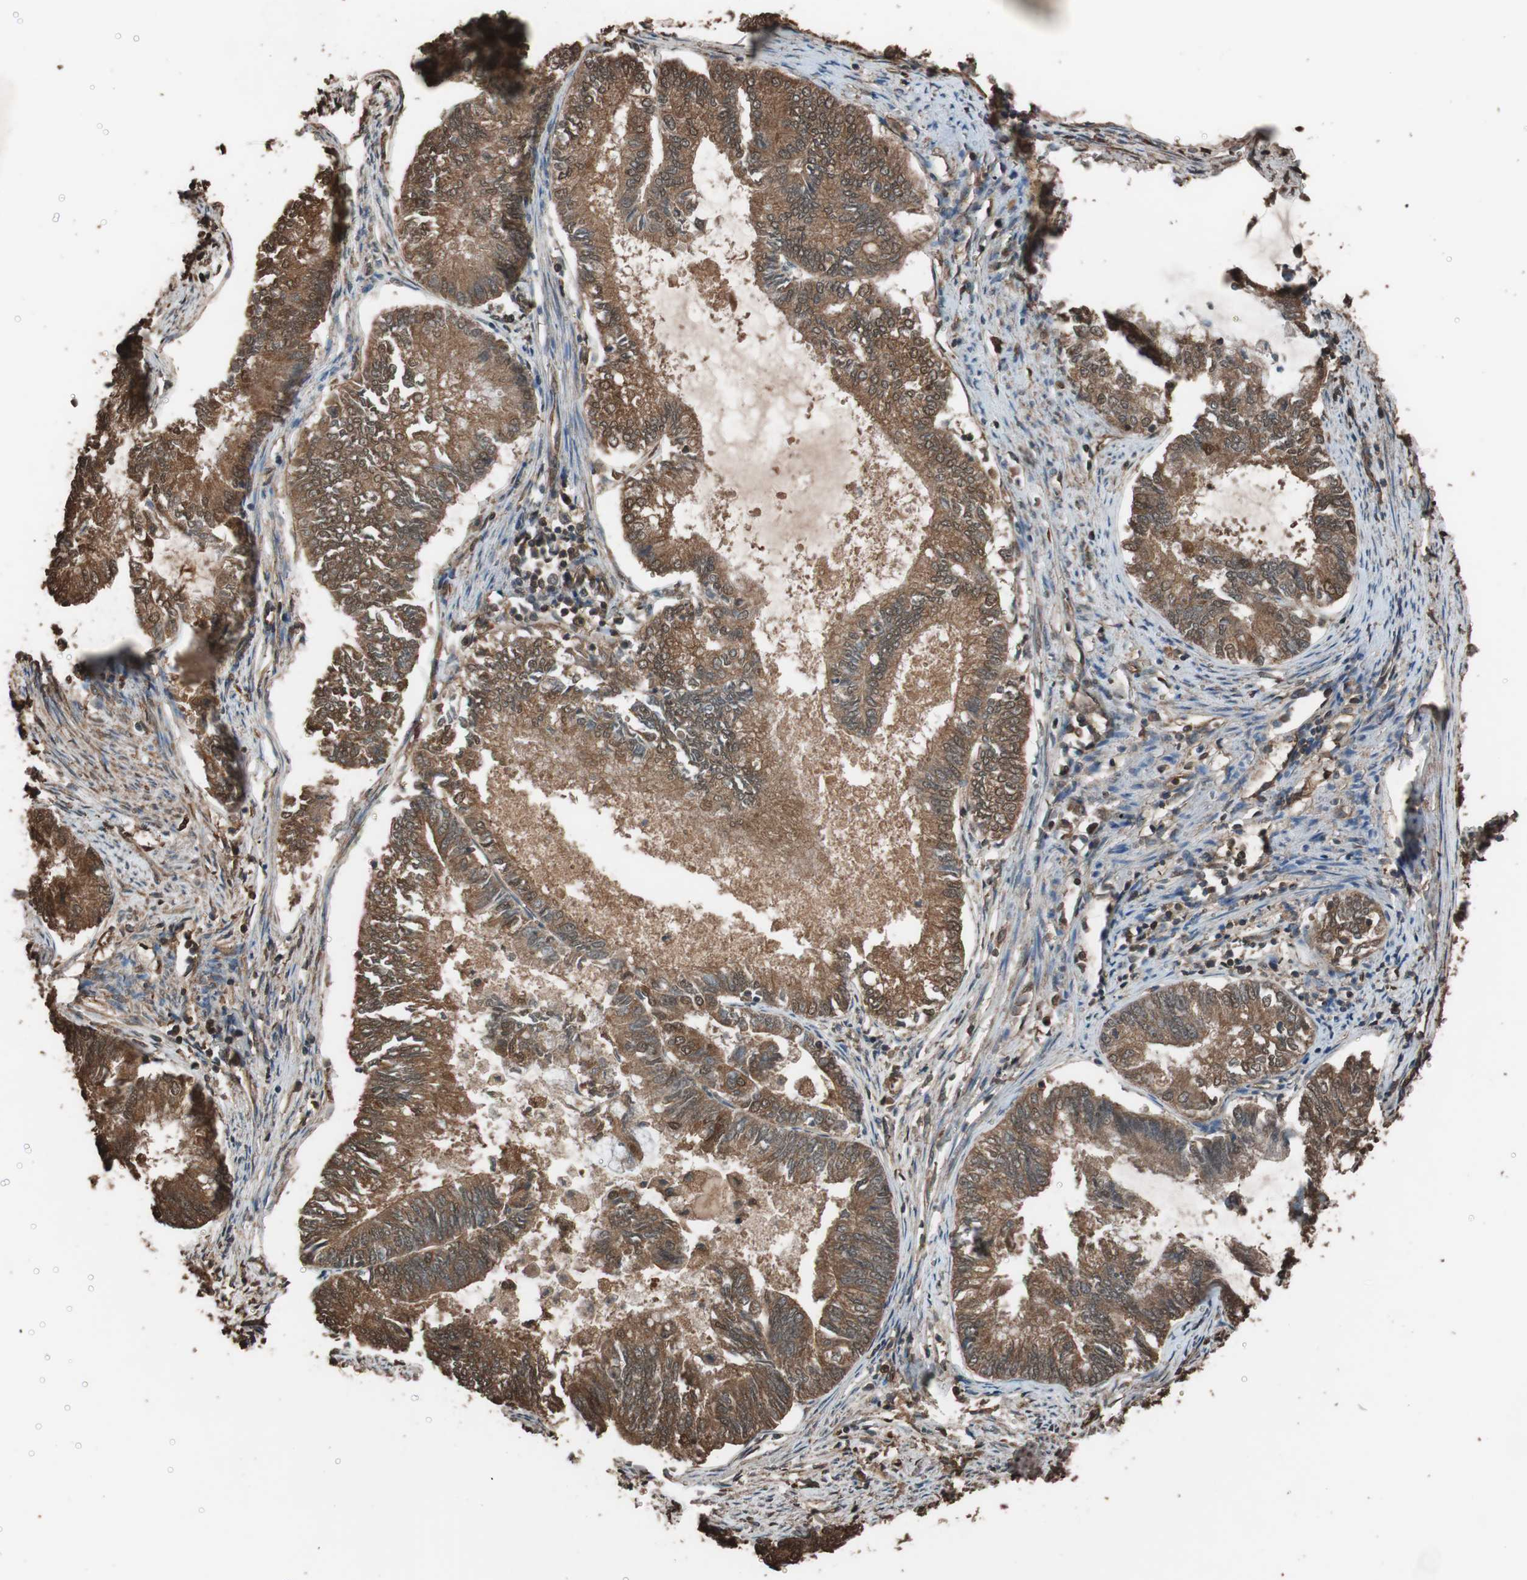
{"staining": {"intensity": "strong", "quantity": ">75%", "location": "cytoplasmic/membranous"}, "tissue": "endometrial cancer", "cell_type": "Tumor cells", "image_type": "cancer", "snomed": [{"axis": "morphology", "description": "Adenocarcinoma, NOS"}, {"axis": "topography", "description": "Endometrium"}], "caption": "This is a micrograph of immunohistochemistry (IHC) staining of adenocarcinoma (endometrial), which shows strong staining in the cytoplasmic/membranous of tumor cells.", "gene": "CALM2", "patient": {"sex": "female", "age": 86}}